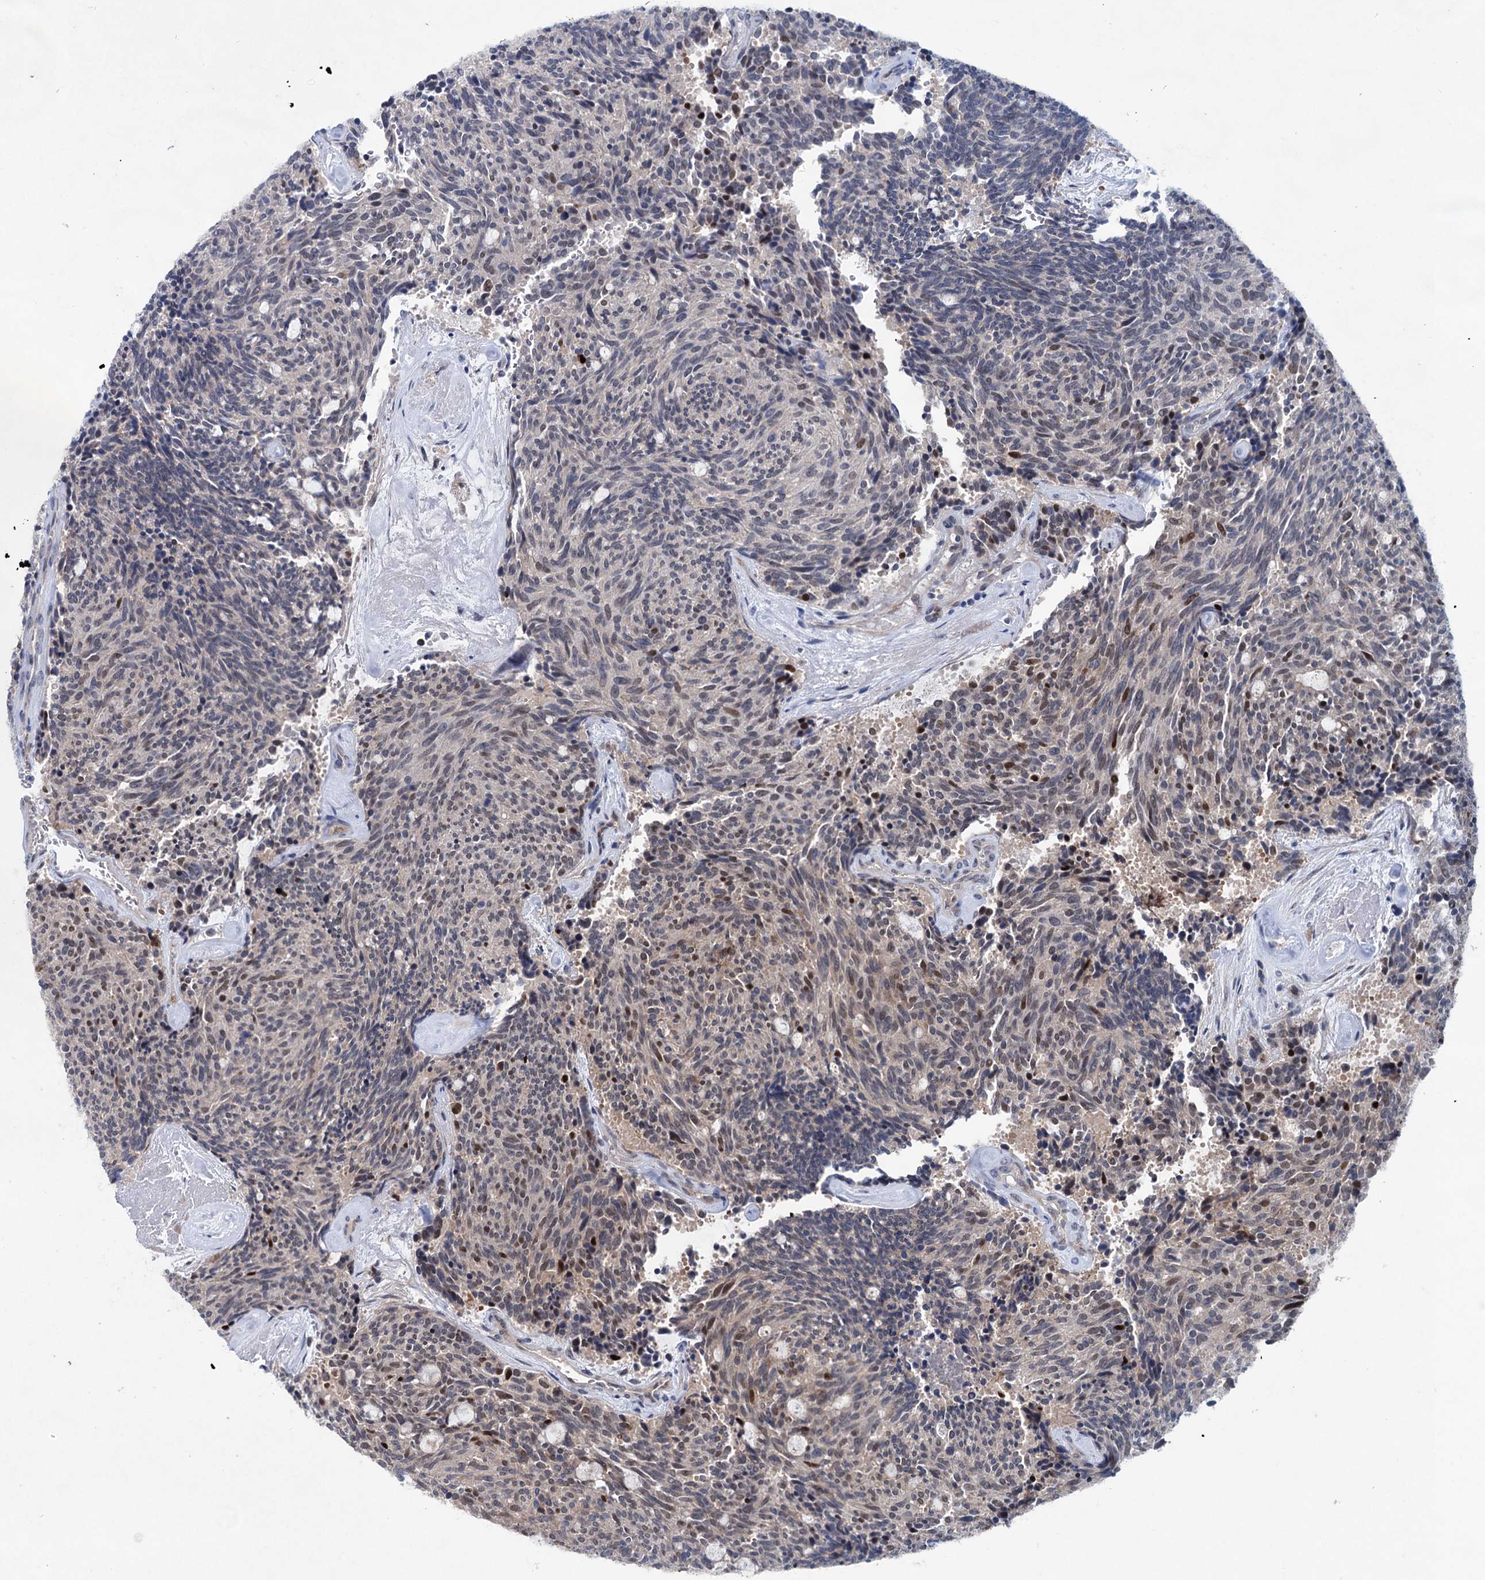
{"staining": {"intensity": "weak", "quantity": "<25%", "location": "nuclear"}, "tissue": "carcinoid", "cell_type": "Tumor cells", "image_type": "cancer", "snomed": [{"axis": "morphology", "description": "Carcinoid, malignant, NOS"}, {"axis": "topography", "description": "Pancreas"}], "caption": "Carcinoid was stained to show a protein in brown. There is no significant expression in tumor cells. (DAB (3,3'-diaminobenzidine) immunohistochemistry with hematoxylin counter stain).", "gene": "EYA4", "patient": {"sex": "female", "age": 54}}